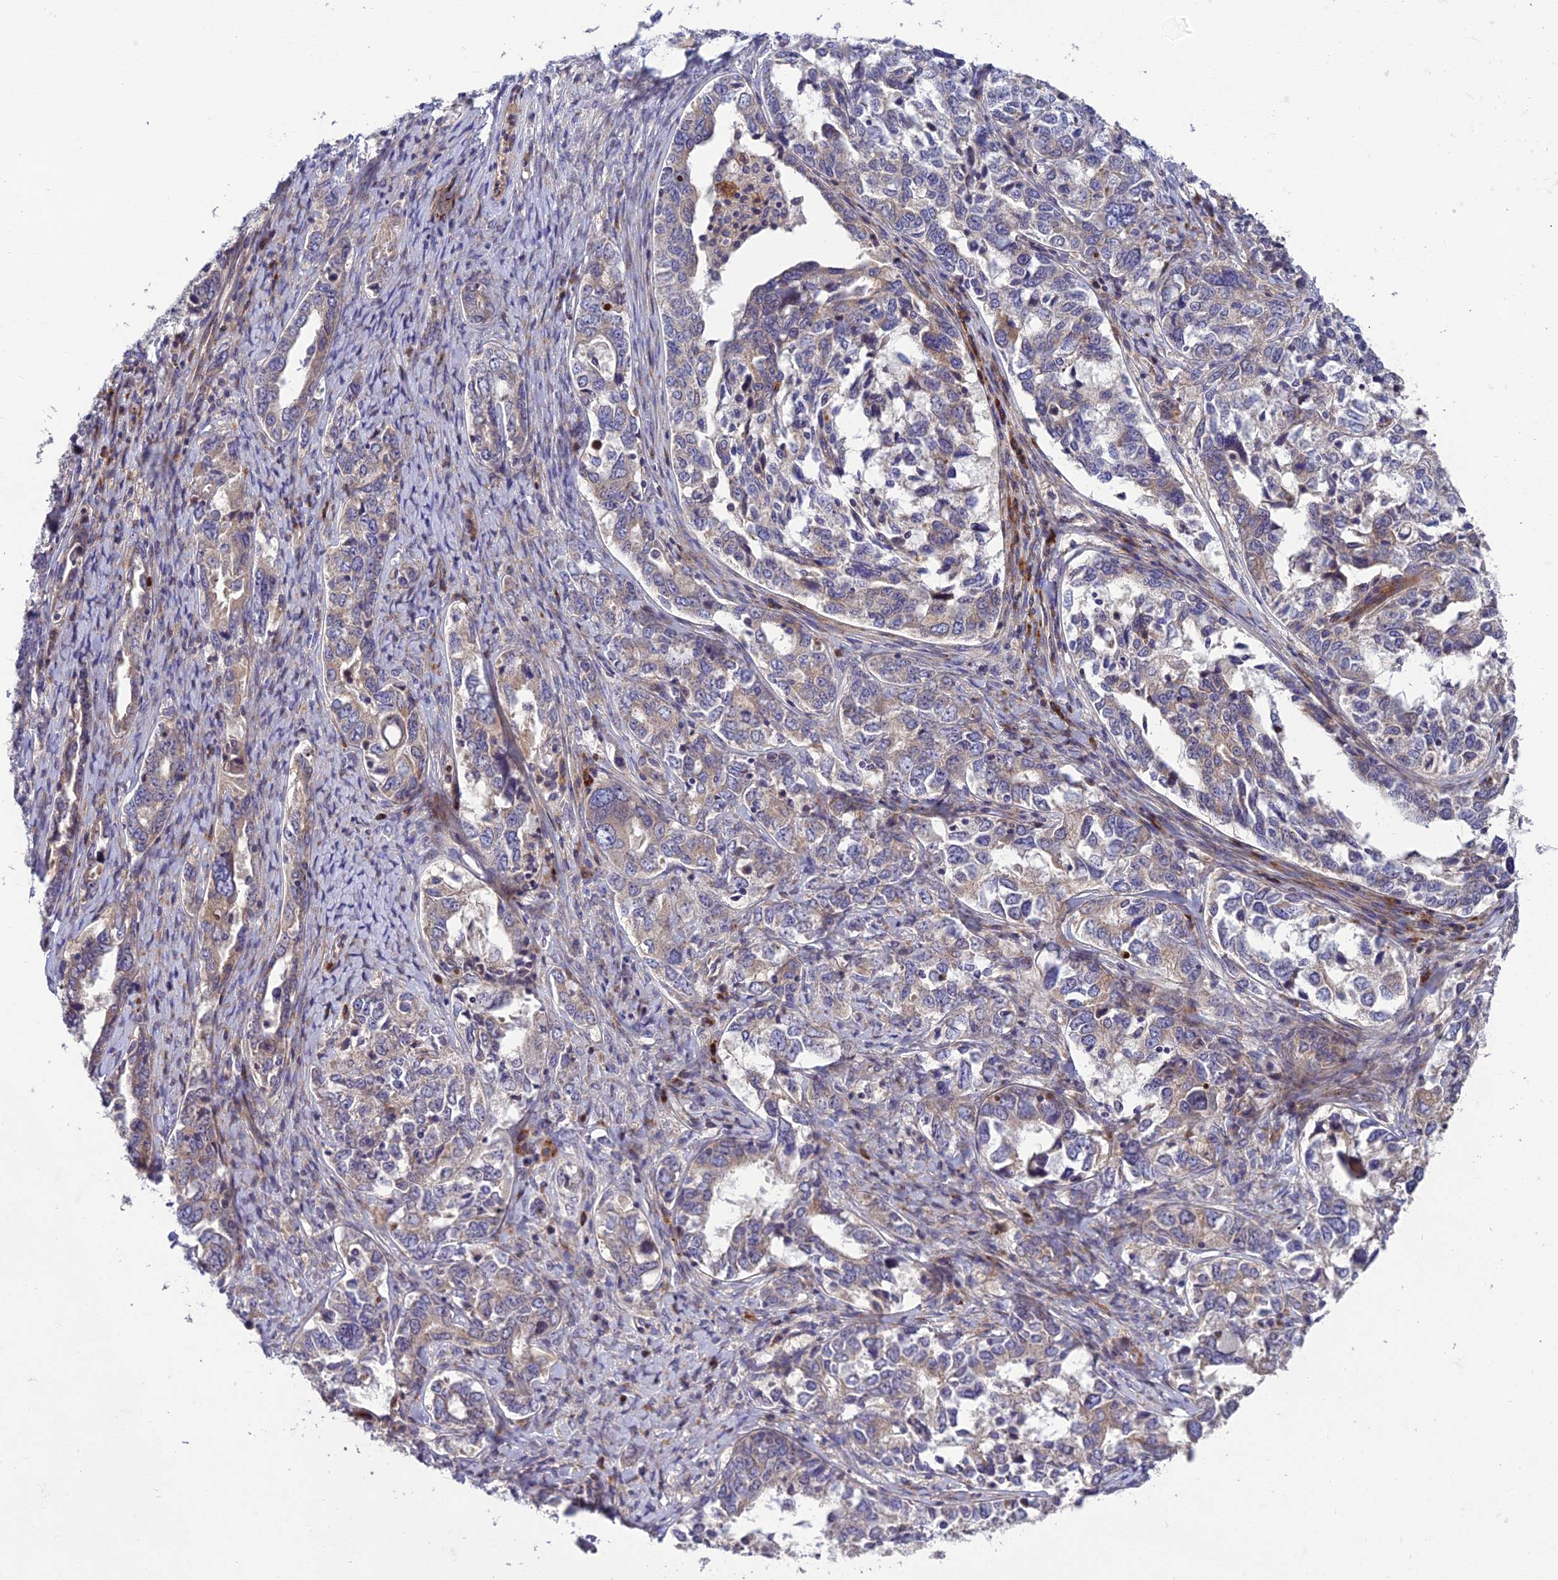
{"staining": {"intensity": "weak", "quantity": "<25%", "location": "cytoplasmic/membranous"}, "tissue": "ovarian cancer", "cell_type": "Tumor cells", "image_type": "cancer", "snomed": [{"axis": "morphology", "description": "Carcinoma, endometroid"}, {"axis": "topography", "description": "Ovary"}], "caption": "Ovarian cancer stained for a protein using immunohistochemistry reveals no expression tumor cells.", "gene": "ADIPOR2", "patient": {"sex": "female", "age": 62}}